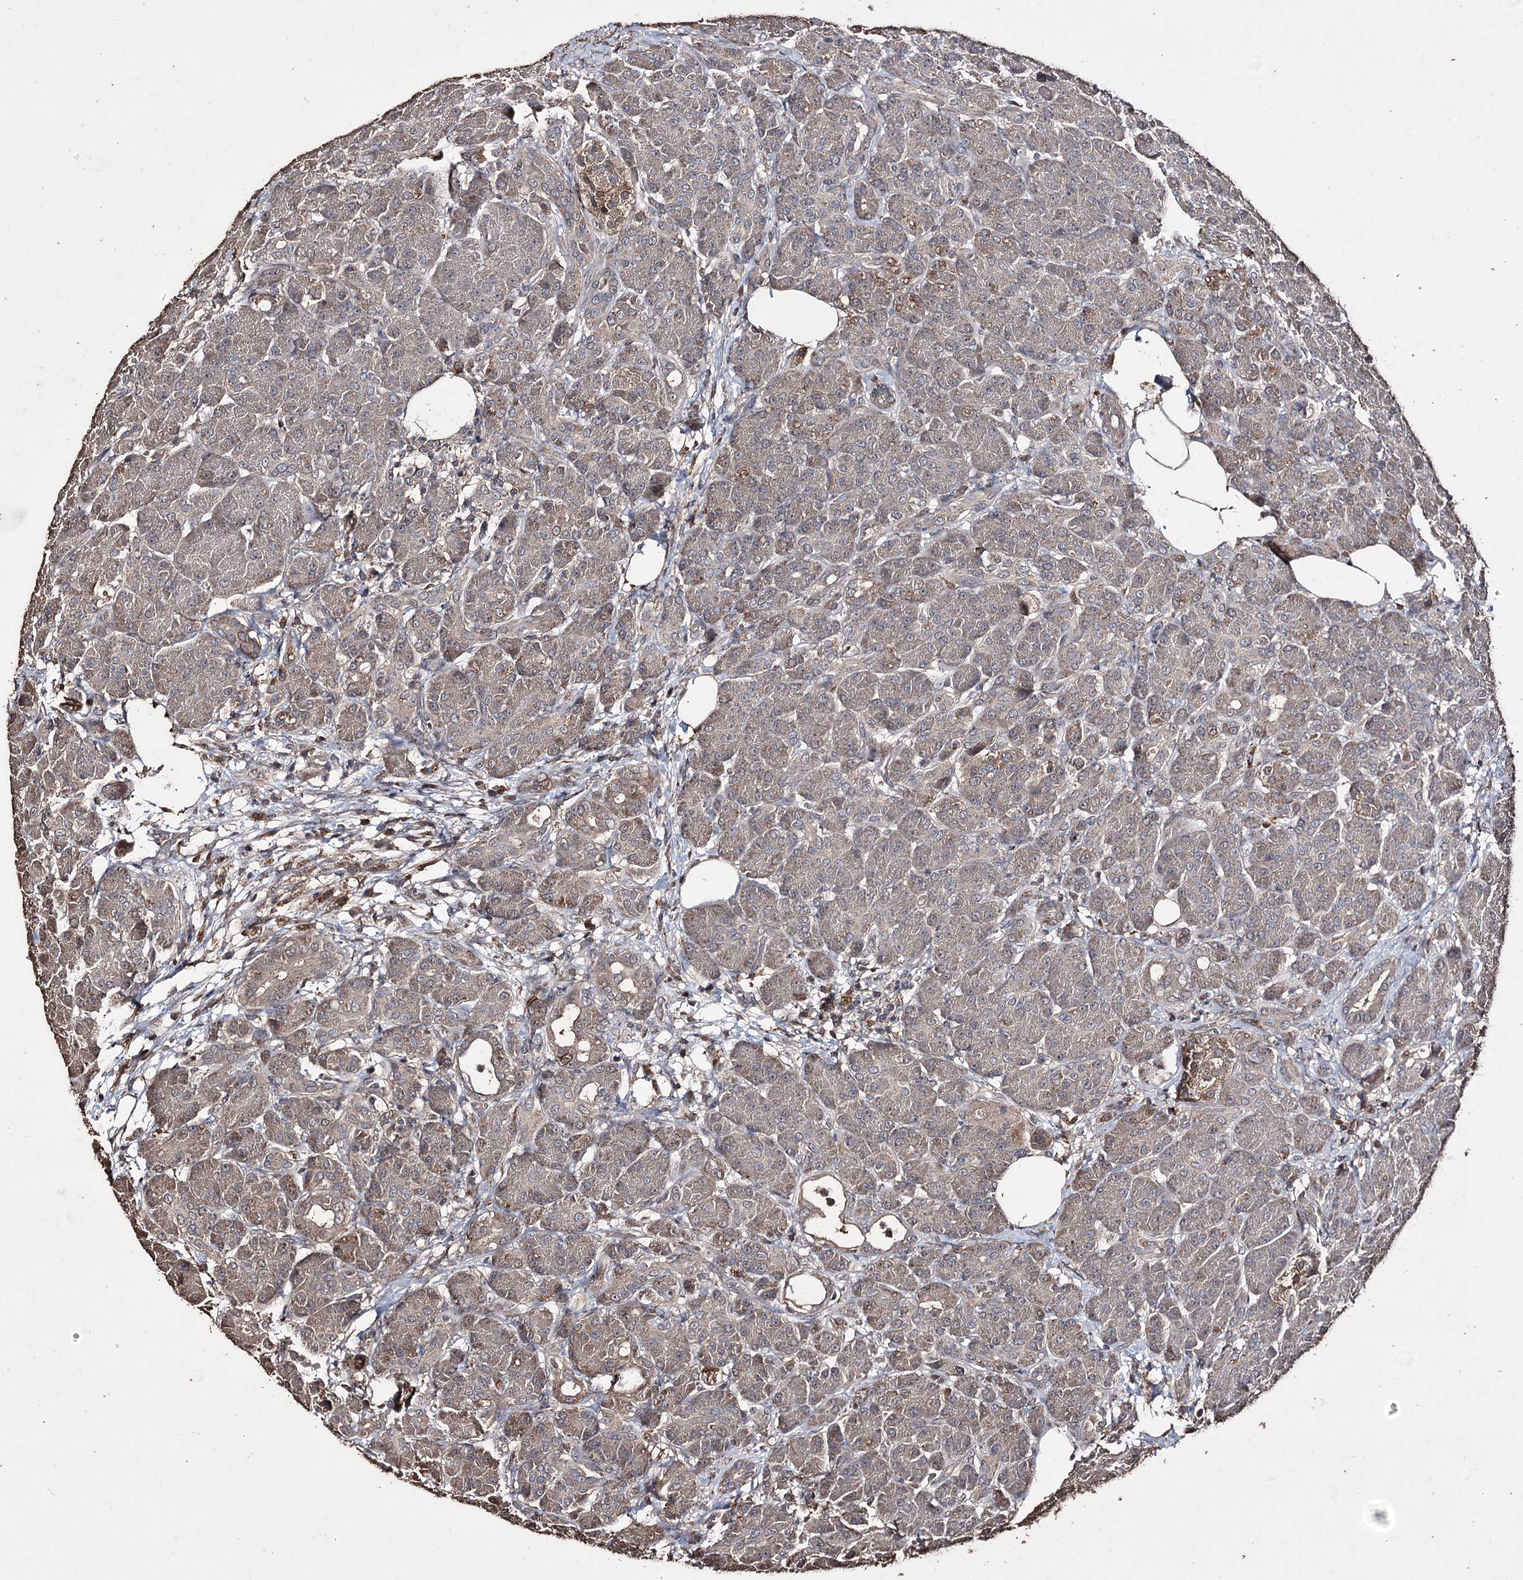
{"staining": {"intensity": "moderate", "quantity": "25%-75%", "location": "cytoplasmic/membranous"}, "tissue": "pancreas", "cell_type": "Exocrine glandular cells", "image_type": "normal", "snomed": [{"axis": "morphology", "description": "Normal tissue, NOS"}, {"axis": "topography", "description": "Pancreas"}], "caption": "Protein staining exhibits moderate cytoplasmic/membranous expression in about 25%-75% of exocrine glandular cells in normal pancreas. (IHC, brightfield microscopy, high magnification).", "gene": "ZNF662", "patient": {"sex": "male", "age": 63}}